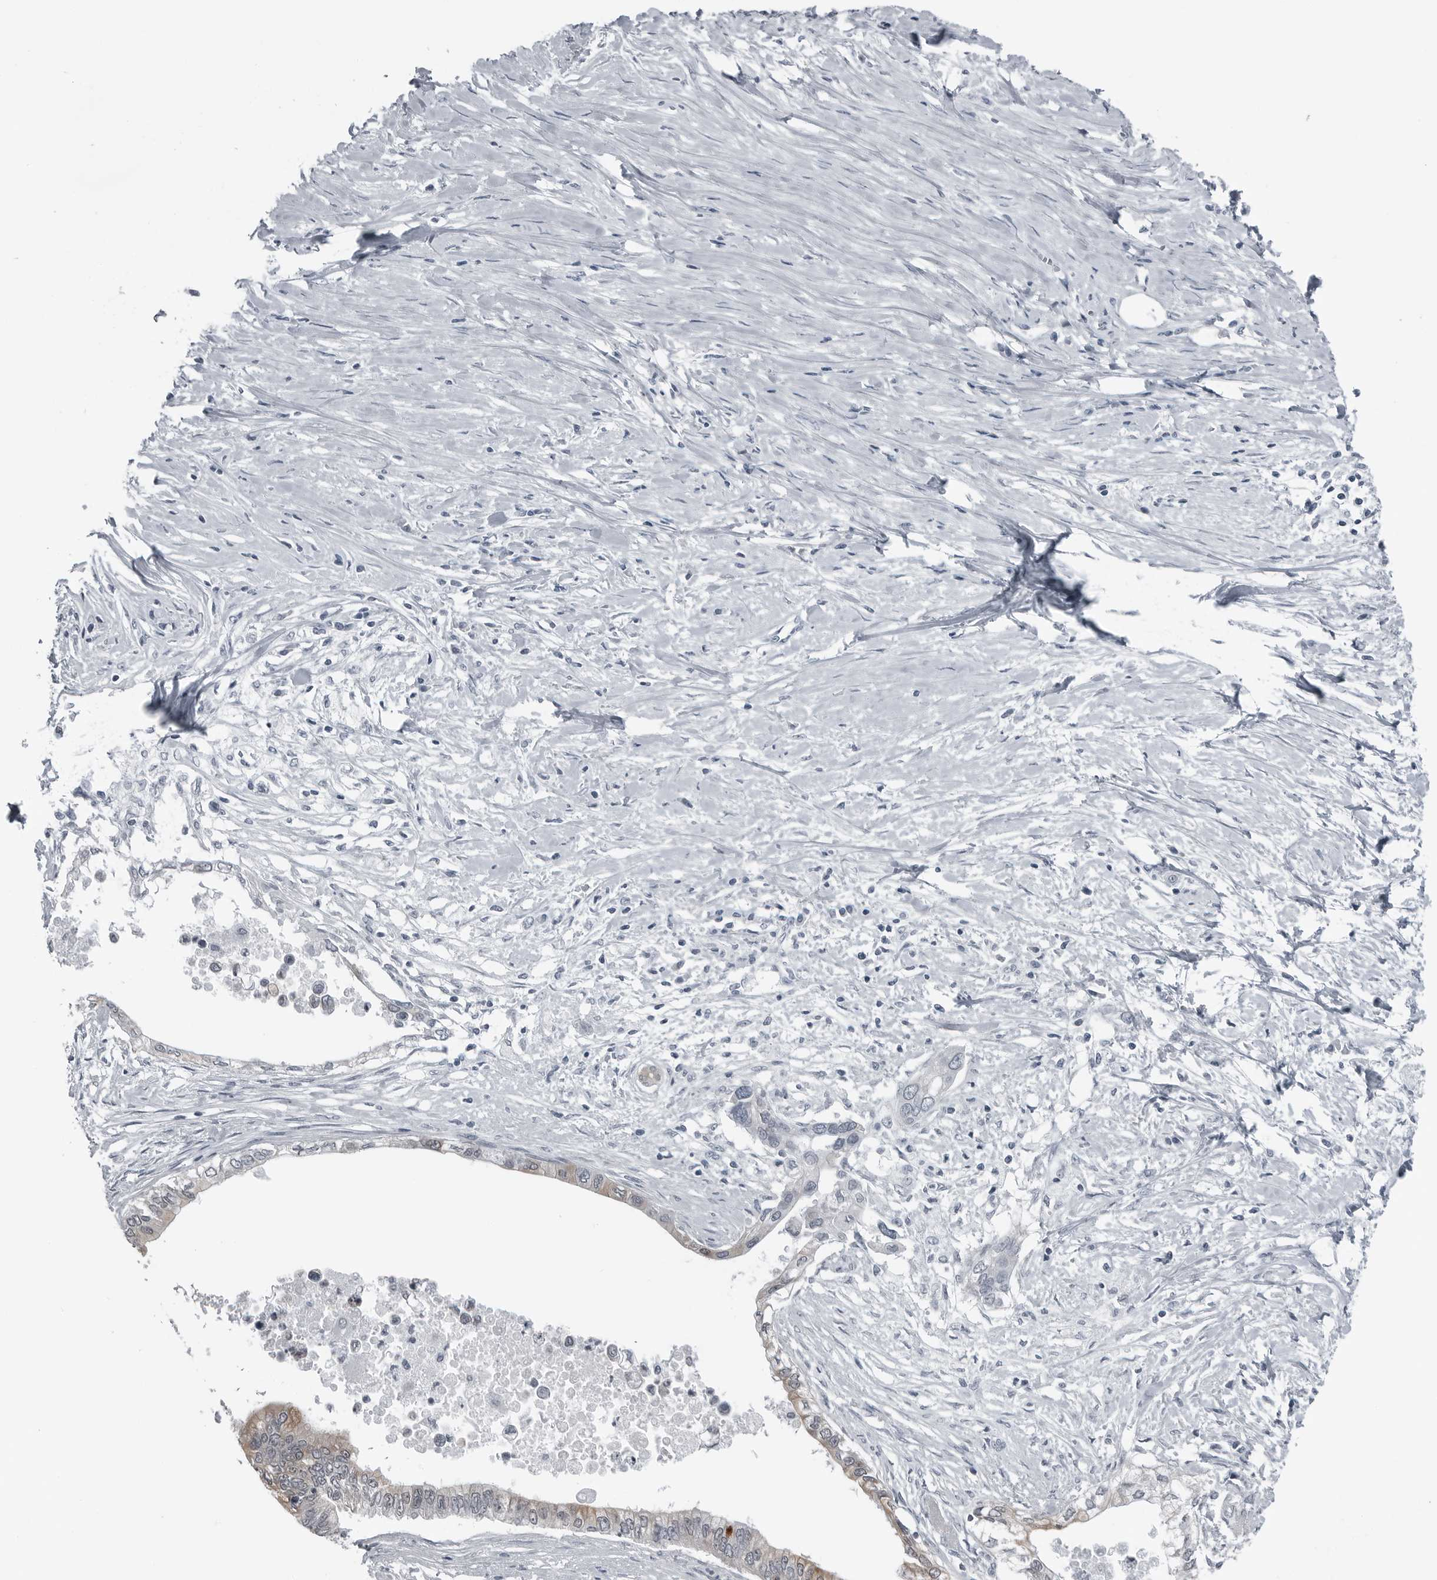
{"staining": {"intensity": "weak", "quantity": "25%-75%", "location": "cytoplasmic/membranous"}, "tissue": "pancreatic cancer", "cell_type": "Tumor cells", "image_type": "cancer", "snomed": [{"axis": "morphology", "description": "Normal tissue, NOS"}, {"axis": "morphology", "description": "Adenocarcinoma, NOS"}, {"axis": "topography", "description": "Pancreas"}, {"axis": "topography", "description": "Peripheral nerve tissue"}], "caption": "Adenocarcinoma (pancreatic) tissue shows weak cytoplasmic/membranous expression in approximately 25%-75% of tumor cells, visualized by immunohistochemistry.", "gene": "SPINK1", "patient": {"sex": "male", "age": 59}}